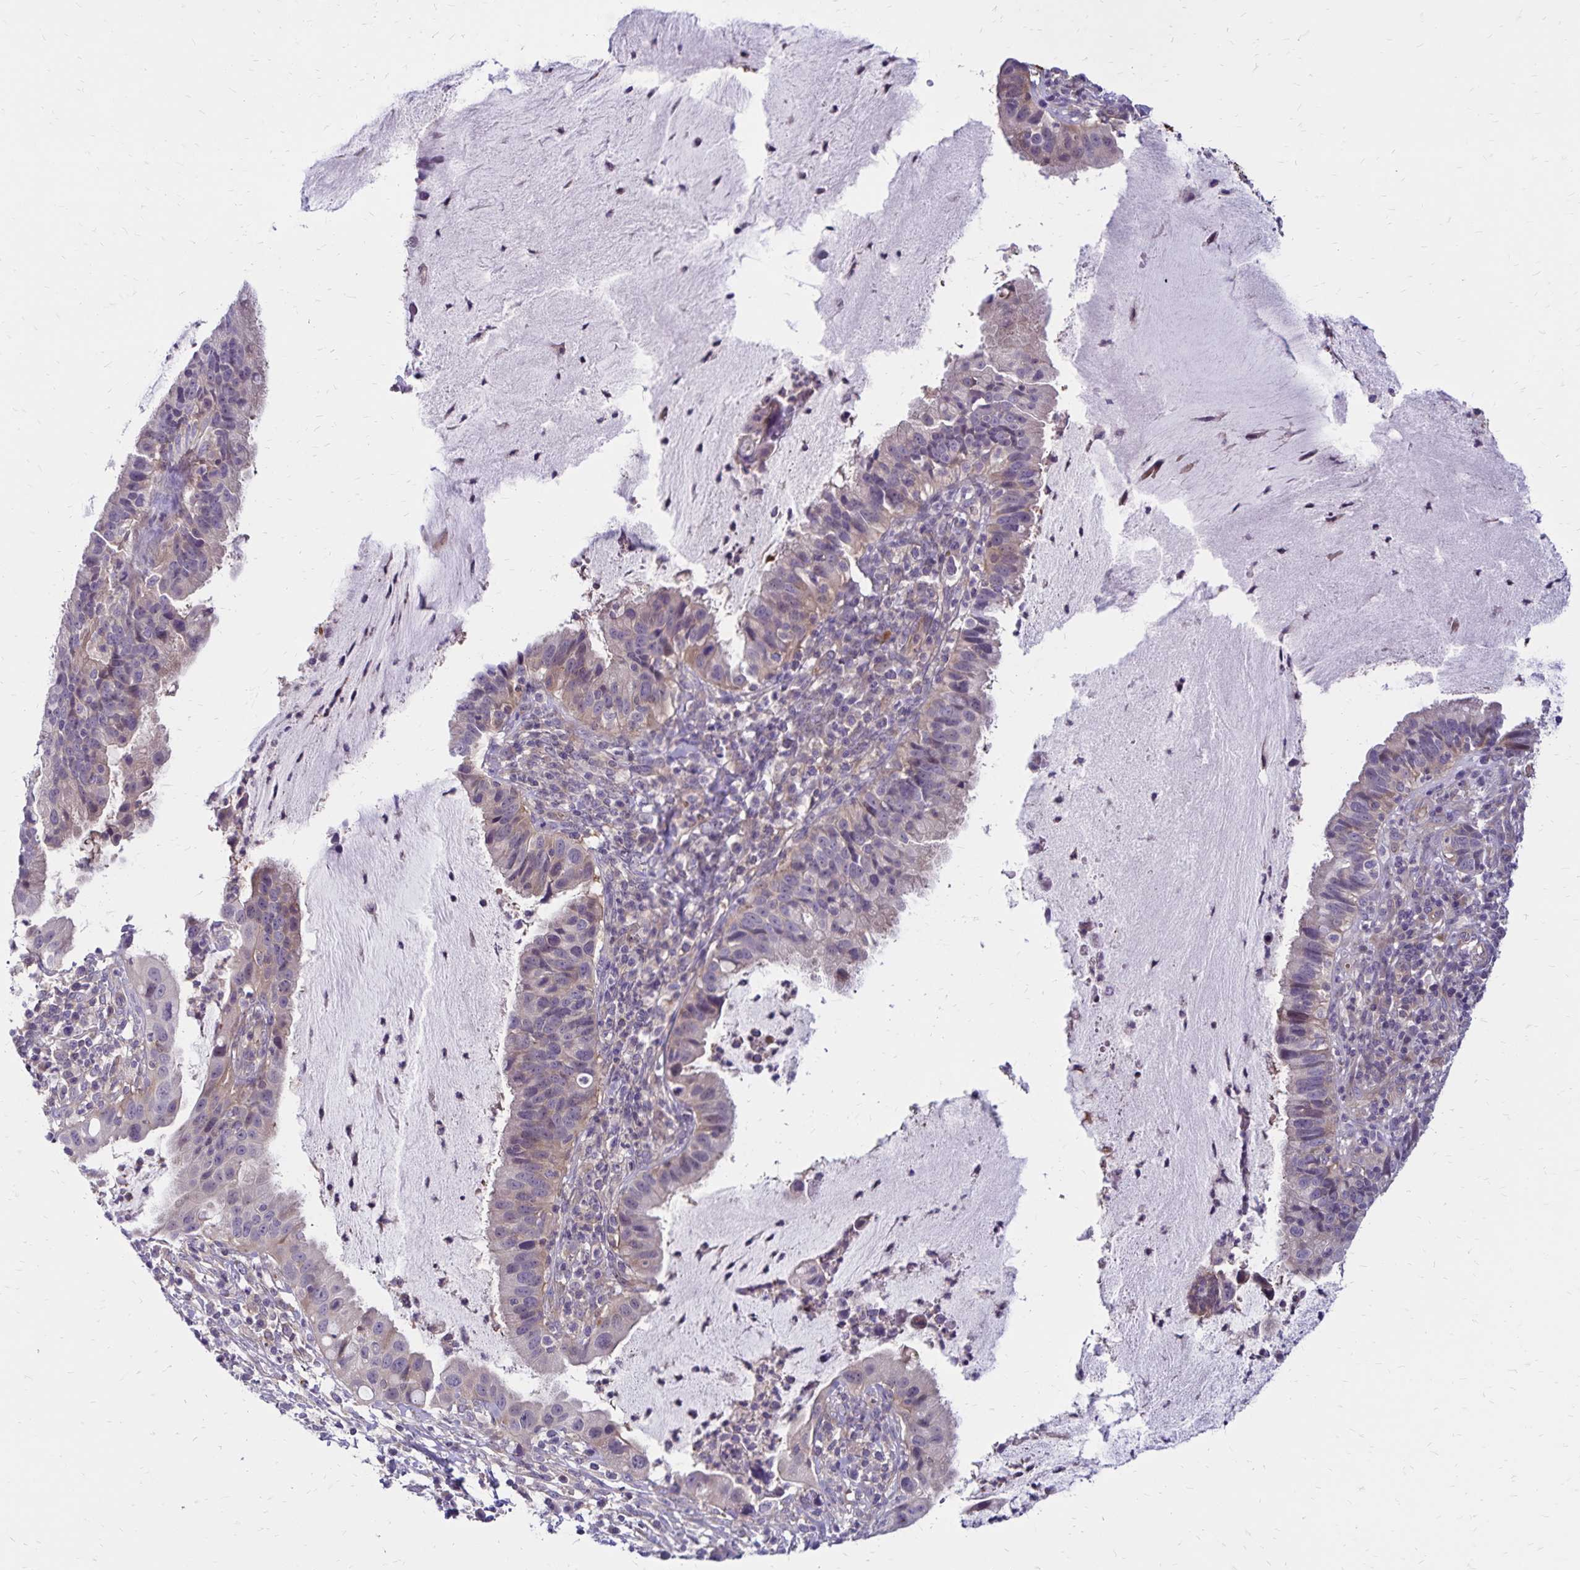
{"staining": {"intensity": "weak", "quantity": "<25%", "location": "cytoplasmic/membranous"}, "tissue": "cervical cancer", "cell_type": "Tumor cells", "image_type": "cancer", "snomed": [{"axis": "morphology", "description": "Adenocarcinoma, NOS"}, {"axis": "topography", "description": "Cervix"}], "caption": "Immunohistochemistry histopathology image of human adenocarcinoma (cervical) stained for a protein (brown), which displays no expression in tumor cells.", "gene": "FSD1", "patient": {"sex": "female", "age": 34}}